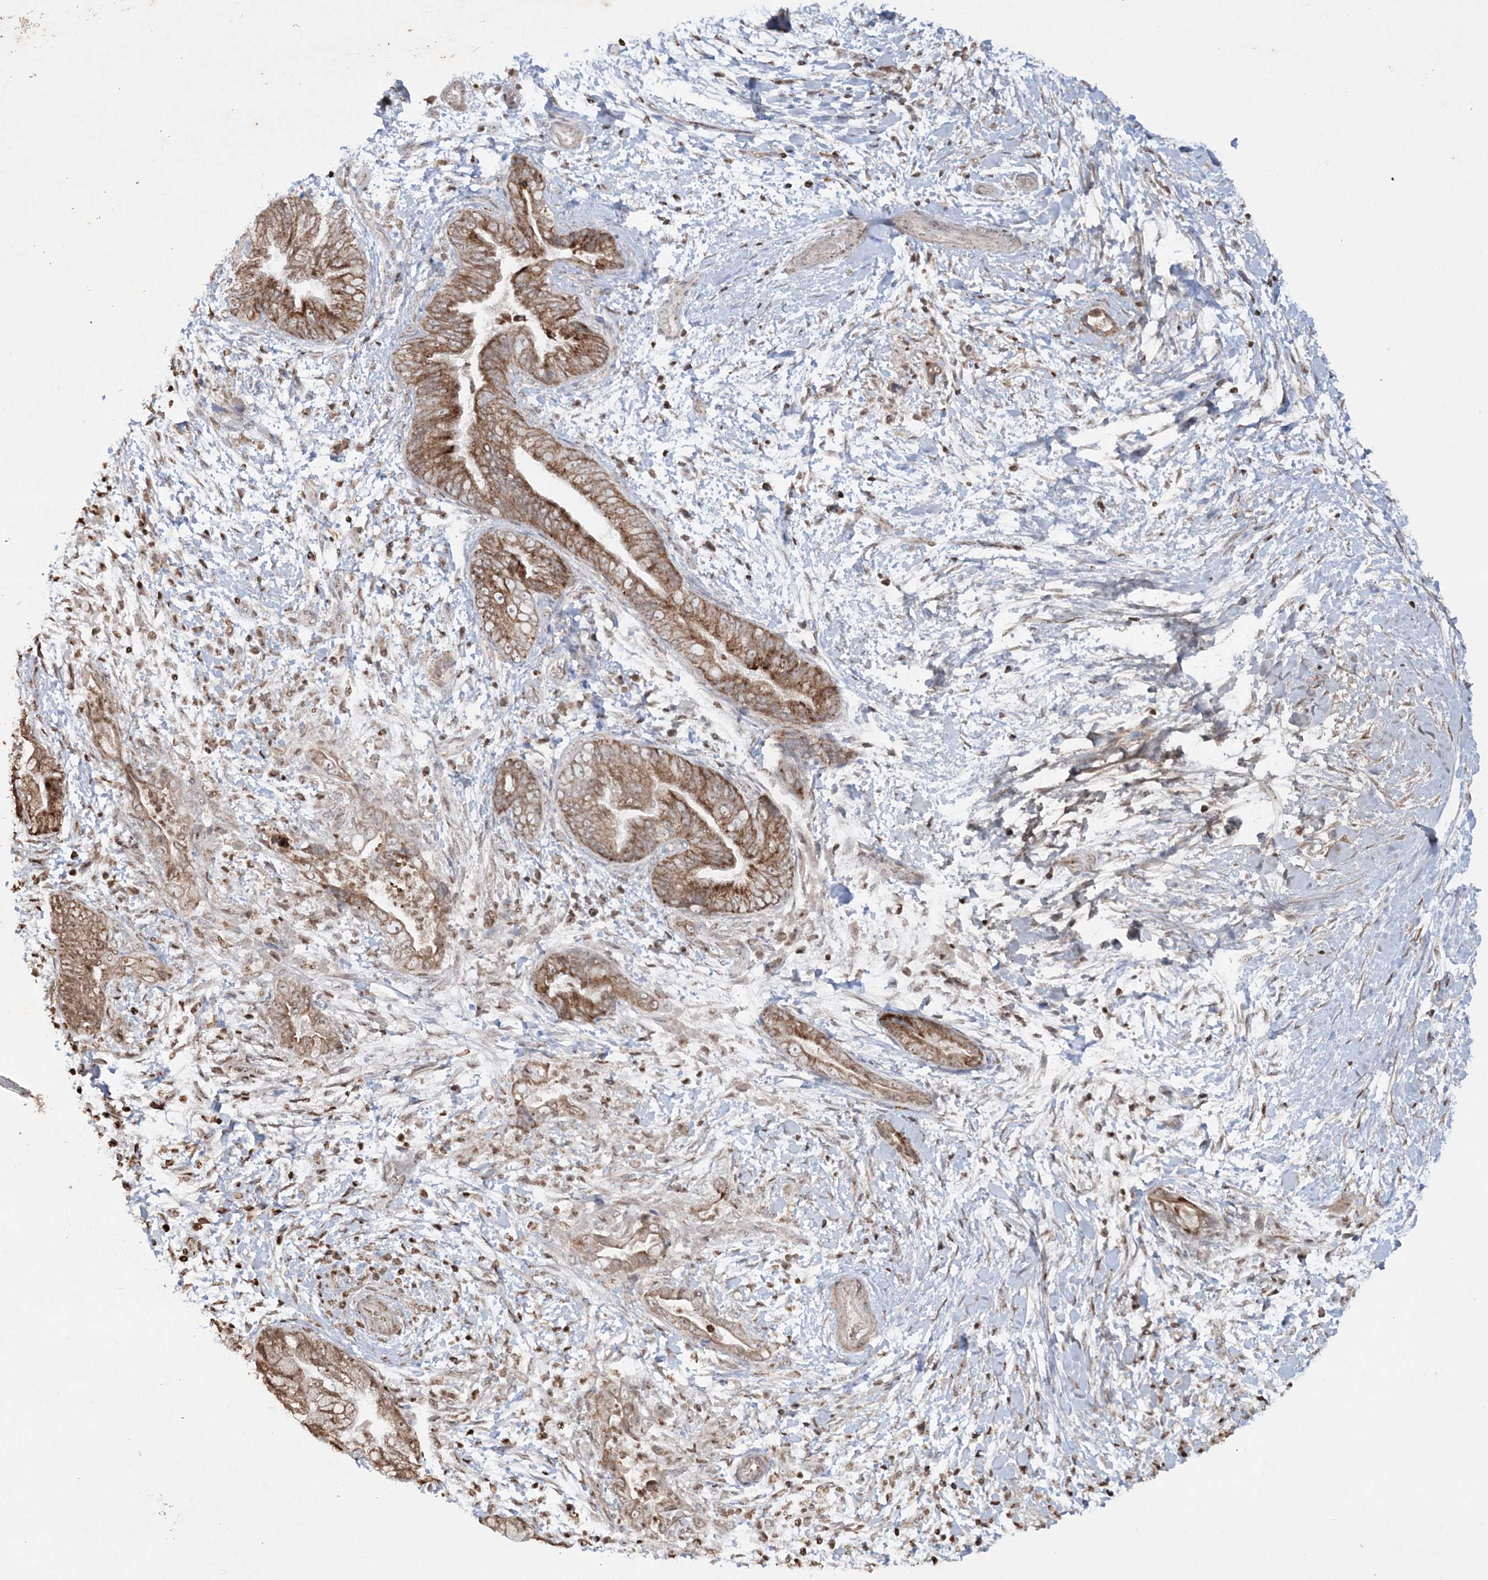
{"staining": {"intensity": "strong", "quantity": ">75%", "location": "cytoplasmic/membranous"}, "tissue": "pancreatic cancer", "cell_type": "Tumor cells", "image_type": "cancer", "snomed": [{"axis": "morphology", "description": "Adenocarcinoma, NOS"}, {"axis": "topography", "description": "Pancreas"}], "caption": "Immunohistochemistry (IHC) of pancreatic adenocarcinoma shows high levels of strong cytoplasmic/membranous positivity in about >75% of tumor cells.", "gene": "TTC7A", "patient": {"sex": "male", "age": 75}}